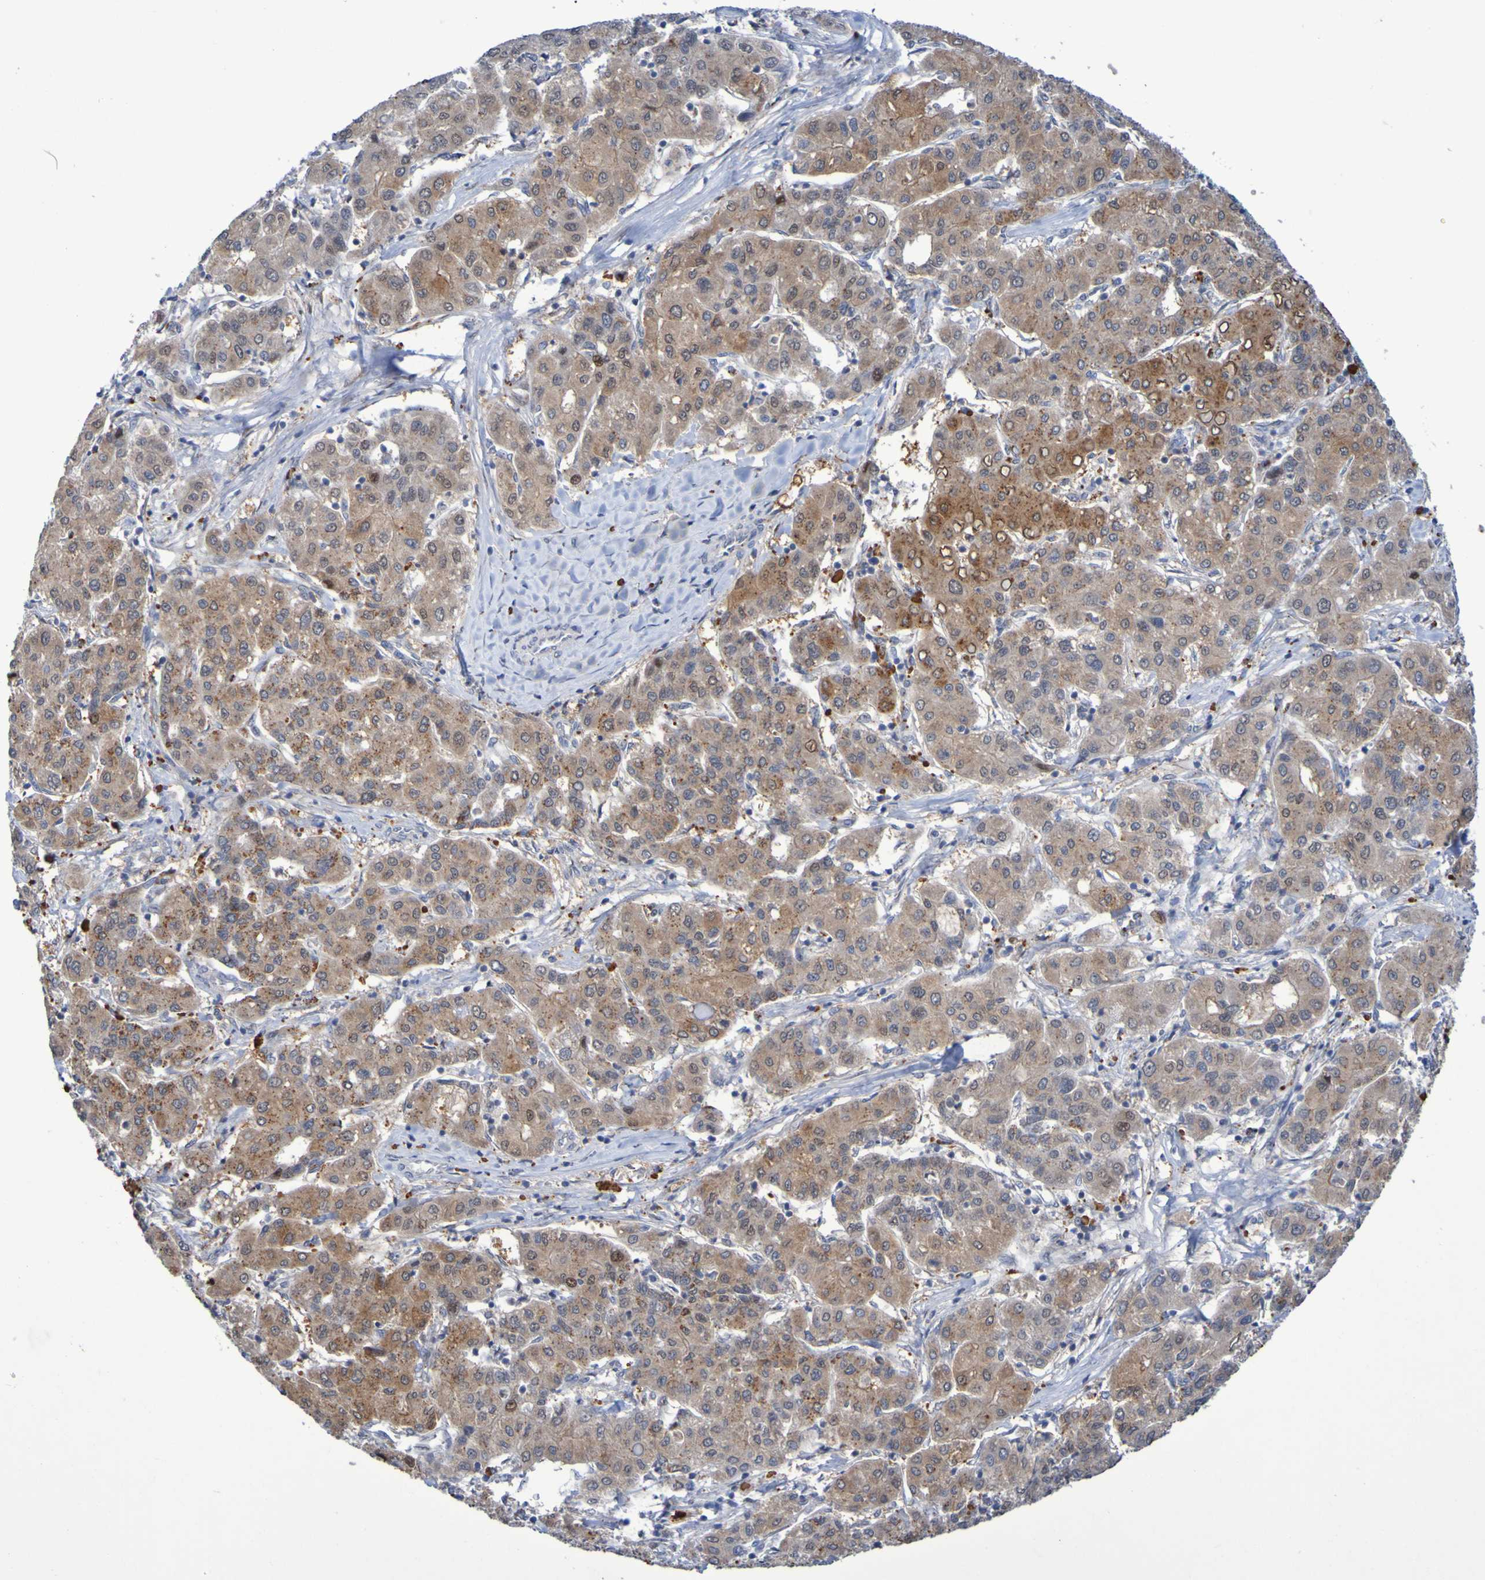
{"staining": {"intensity": "moderate", "quantity": ">75%", "location": "cytoplasmic/membranous"}, "tissue": "liver cancer", "cell_type": "Tumor cells", "image_type": "cancer", "snomed": [{"axis": "morphology", "description": "Carcinoma, Hepatocellular, NOS"}, {"axis": "topography", "description": "Liver"}], "caption": "Protein expression by immunohistochemistry shows moderate cytoplasmic/membranous positivity in about >75% of tumor cells in liver cancer.", "gene": "FBP2", "patient": {"sex": "male", "age": 65}}